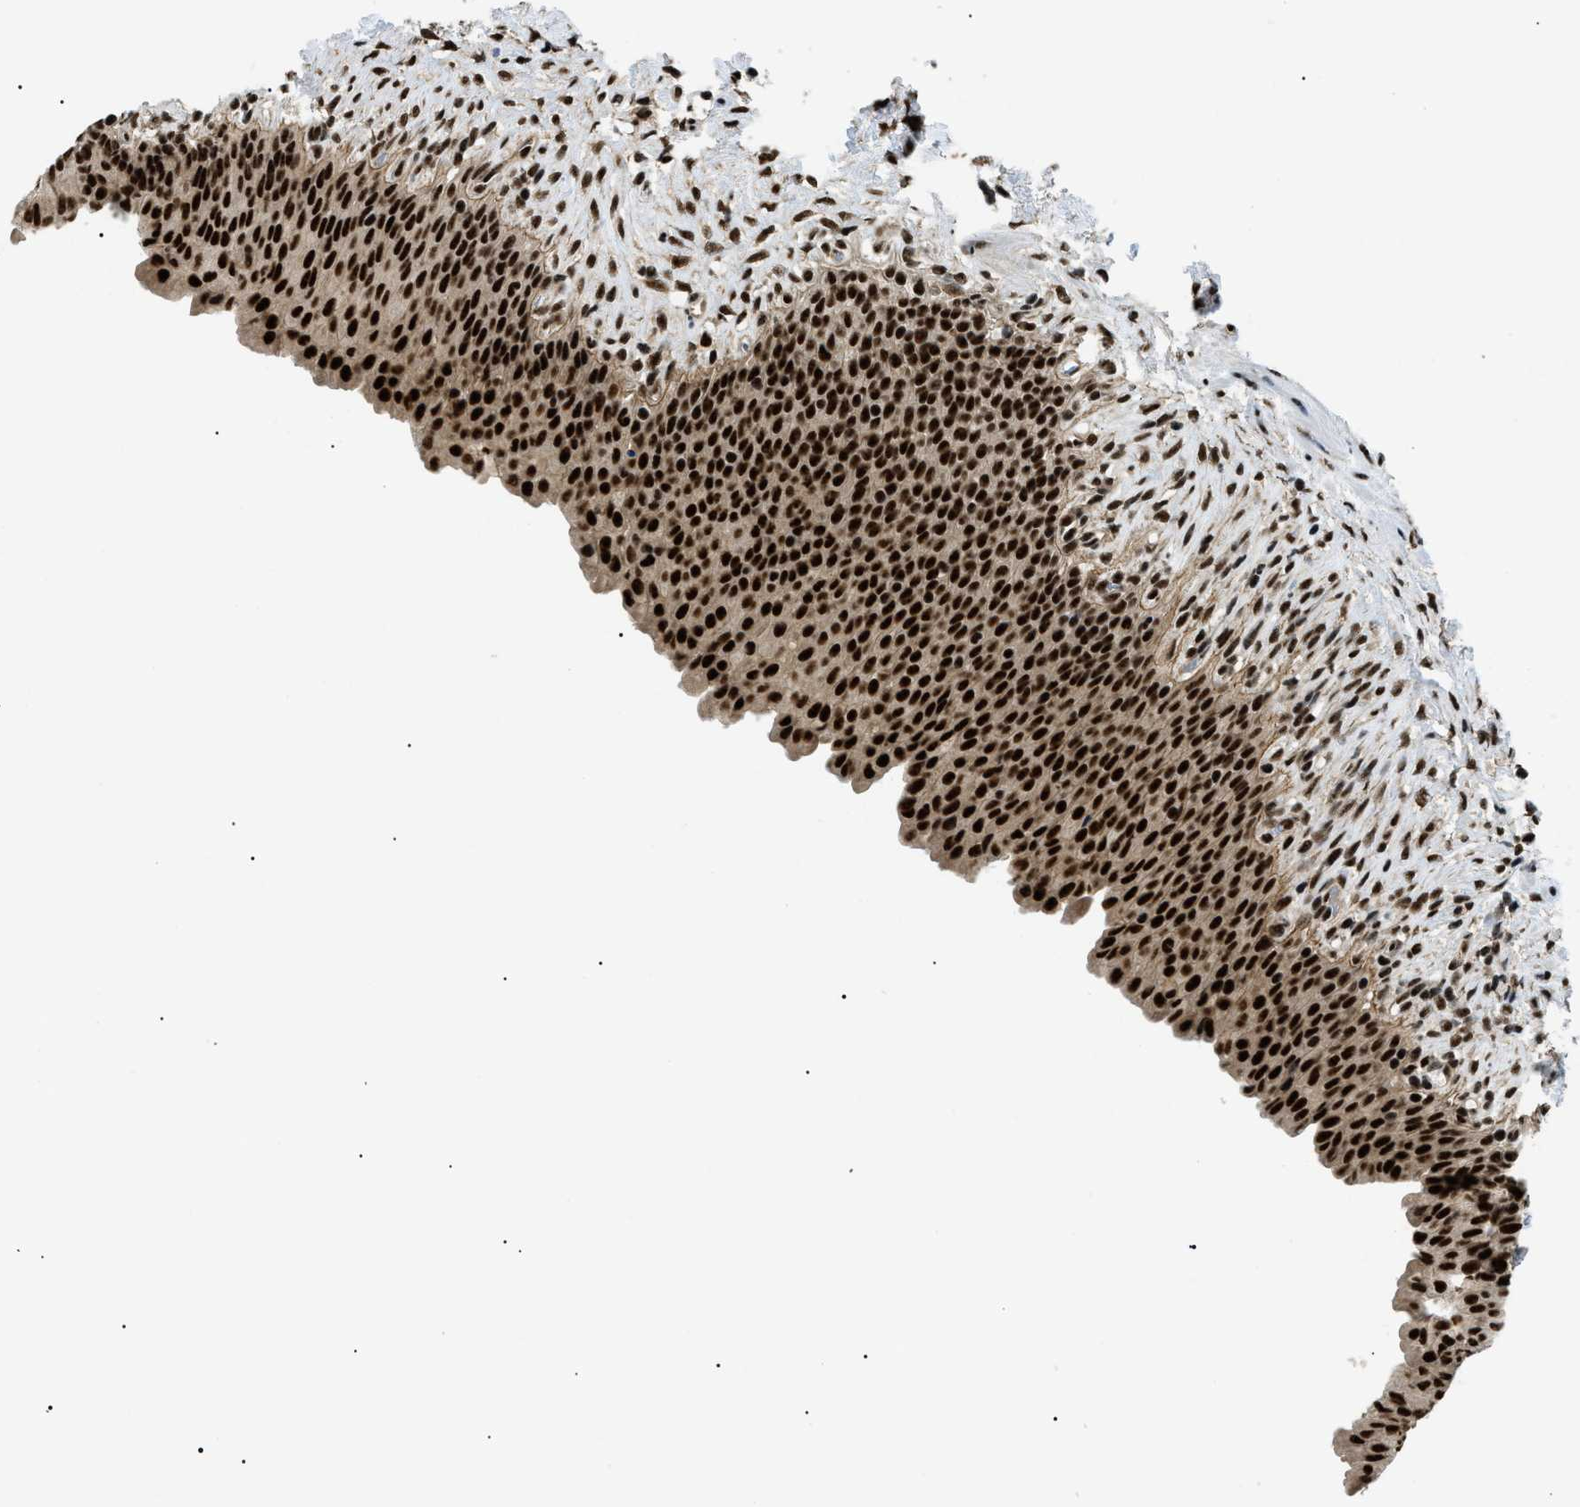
{"staining": {"intensity": "strong", "quantity": ">75%", "location": "cytoplasmic/membranous,nuclear"}, "tissue": "urinary bladder", "cell_type": "Urothelial cells", "image_type": "normal", "snomed": [{"axis": "morphology", "description": "Normal tissue, NOS"}, {"axis": "topography", "description": "Urinary bladder"}], "caption": "Immunohistochemical staining of normal human urinary bladder exhibits high levels of strong cytoplasmic/membranous,nuclear staining in about >75% of urothelial cells.", "gene": "CWC25", "patient": {"sex": "female", "age": 79}}